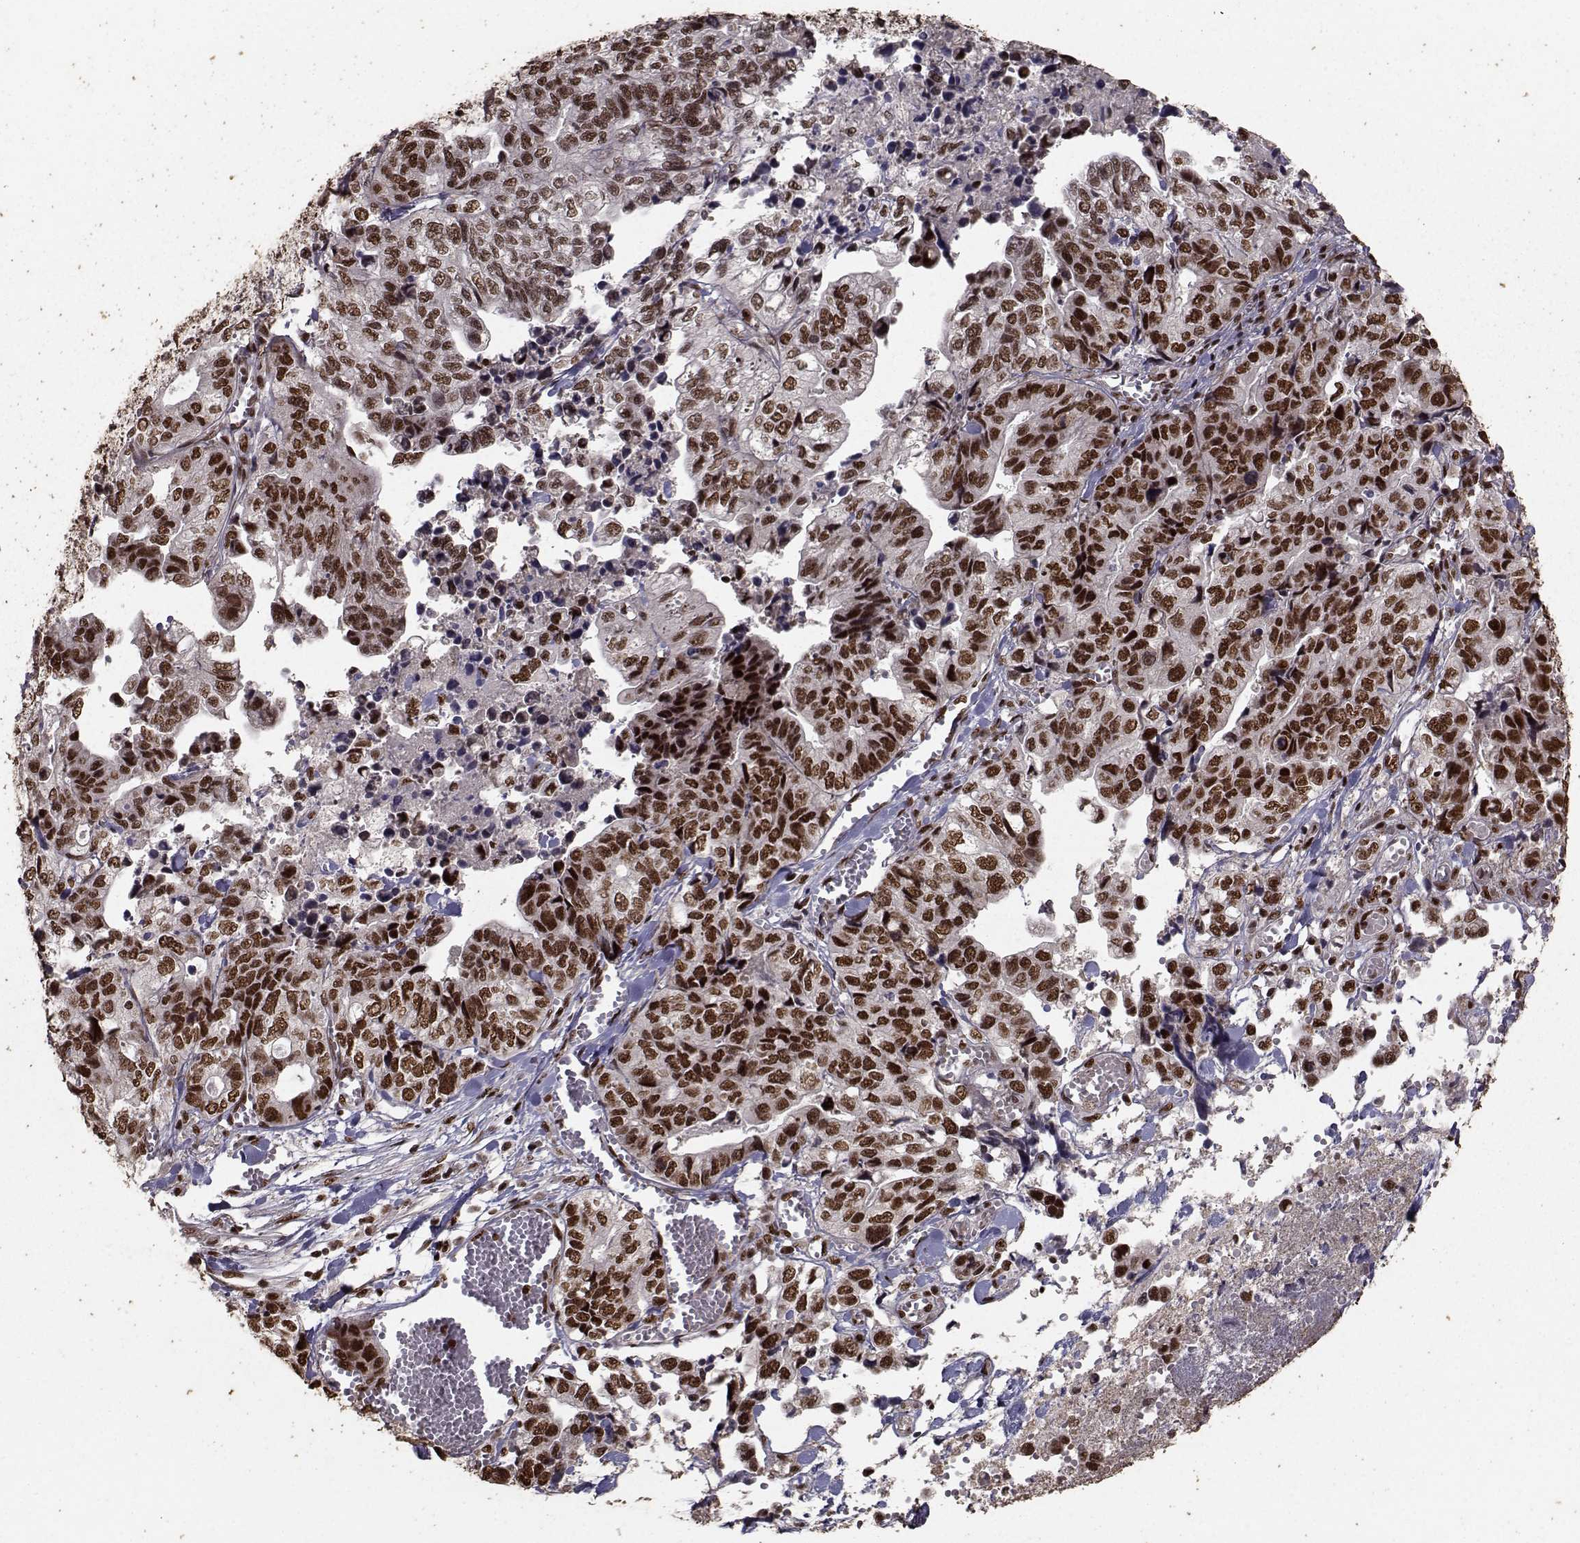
{"staining": {"intensity": "strong", "quantity": ">75%", "location": "nuclear"}, "tissue": "stomach cancer", "cell_type": "Tumor cells", "image_type": "cancer", "snomed": [{"axis": "morphology", "description": "Adenocarcinoma, NOS"}, {"axis": "topography", "description": "Stomach, upper"}], "caption": "Strong nuclear staining for a protein is seen in approximately >75% of tumor cells of stomach cancer (adenocarcinoma) using IHC.", "gene": "SF1", "patient": {"sex": "female", "age": 67}}